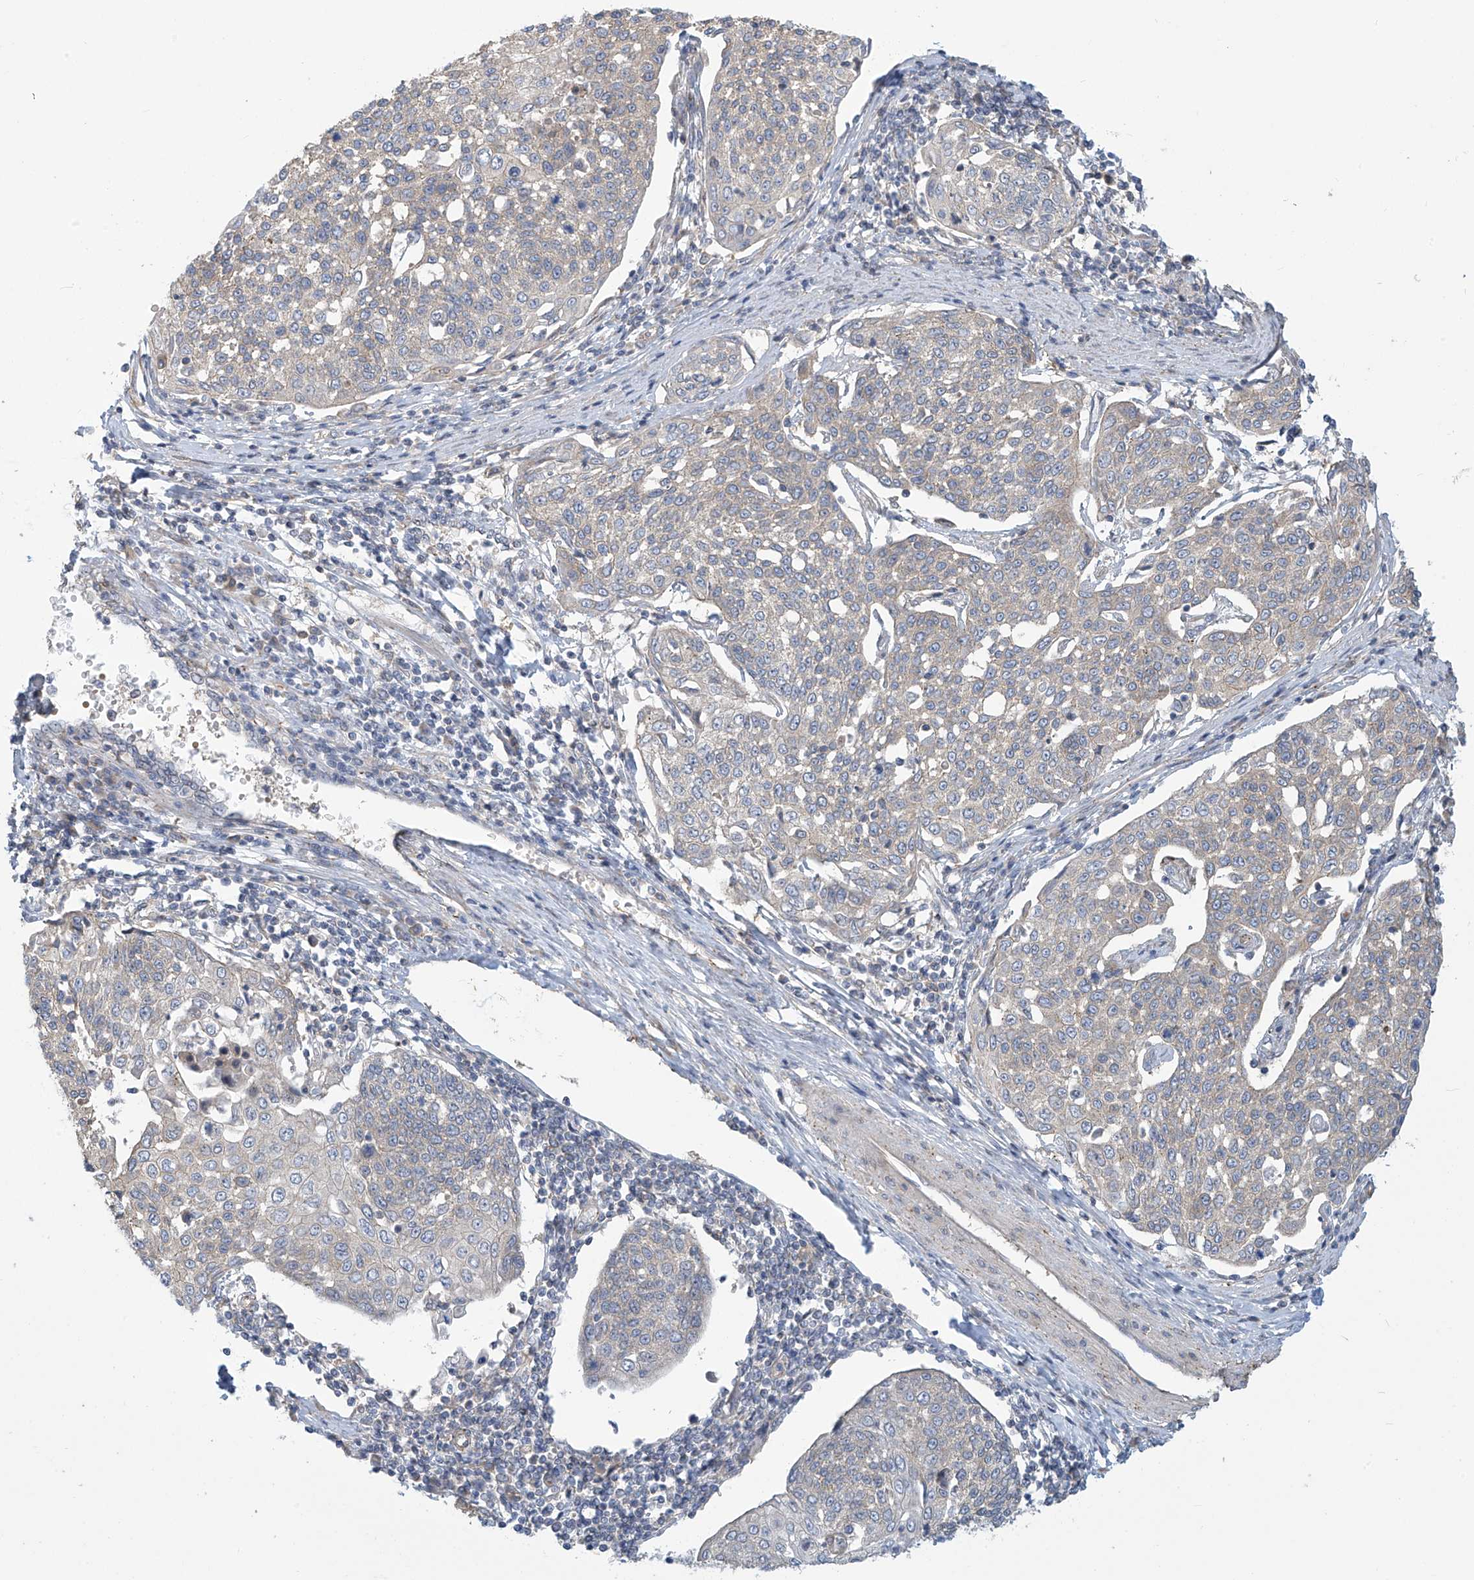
{"staining": {"intensity": "weak", "quantity": "<25%", "location": "cytoplasmic/membranous"}, "tissue": "cervical cancer", "cell_type": "Tumor cells", "image_type": "cancer", "snomed": [{"axis": "morphology", "description": "Squamous cell carcinoma, NOS"}, {"axis": "topography", "description": "Cervix"}], "caption": "Cervical cancer stained for a protein using immunohistochemistry (IHC) reveals no positivity tumor cells.", "gene": "ADAT2", "patient": {"sex": "female", "age": 34}}